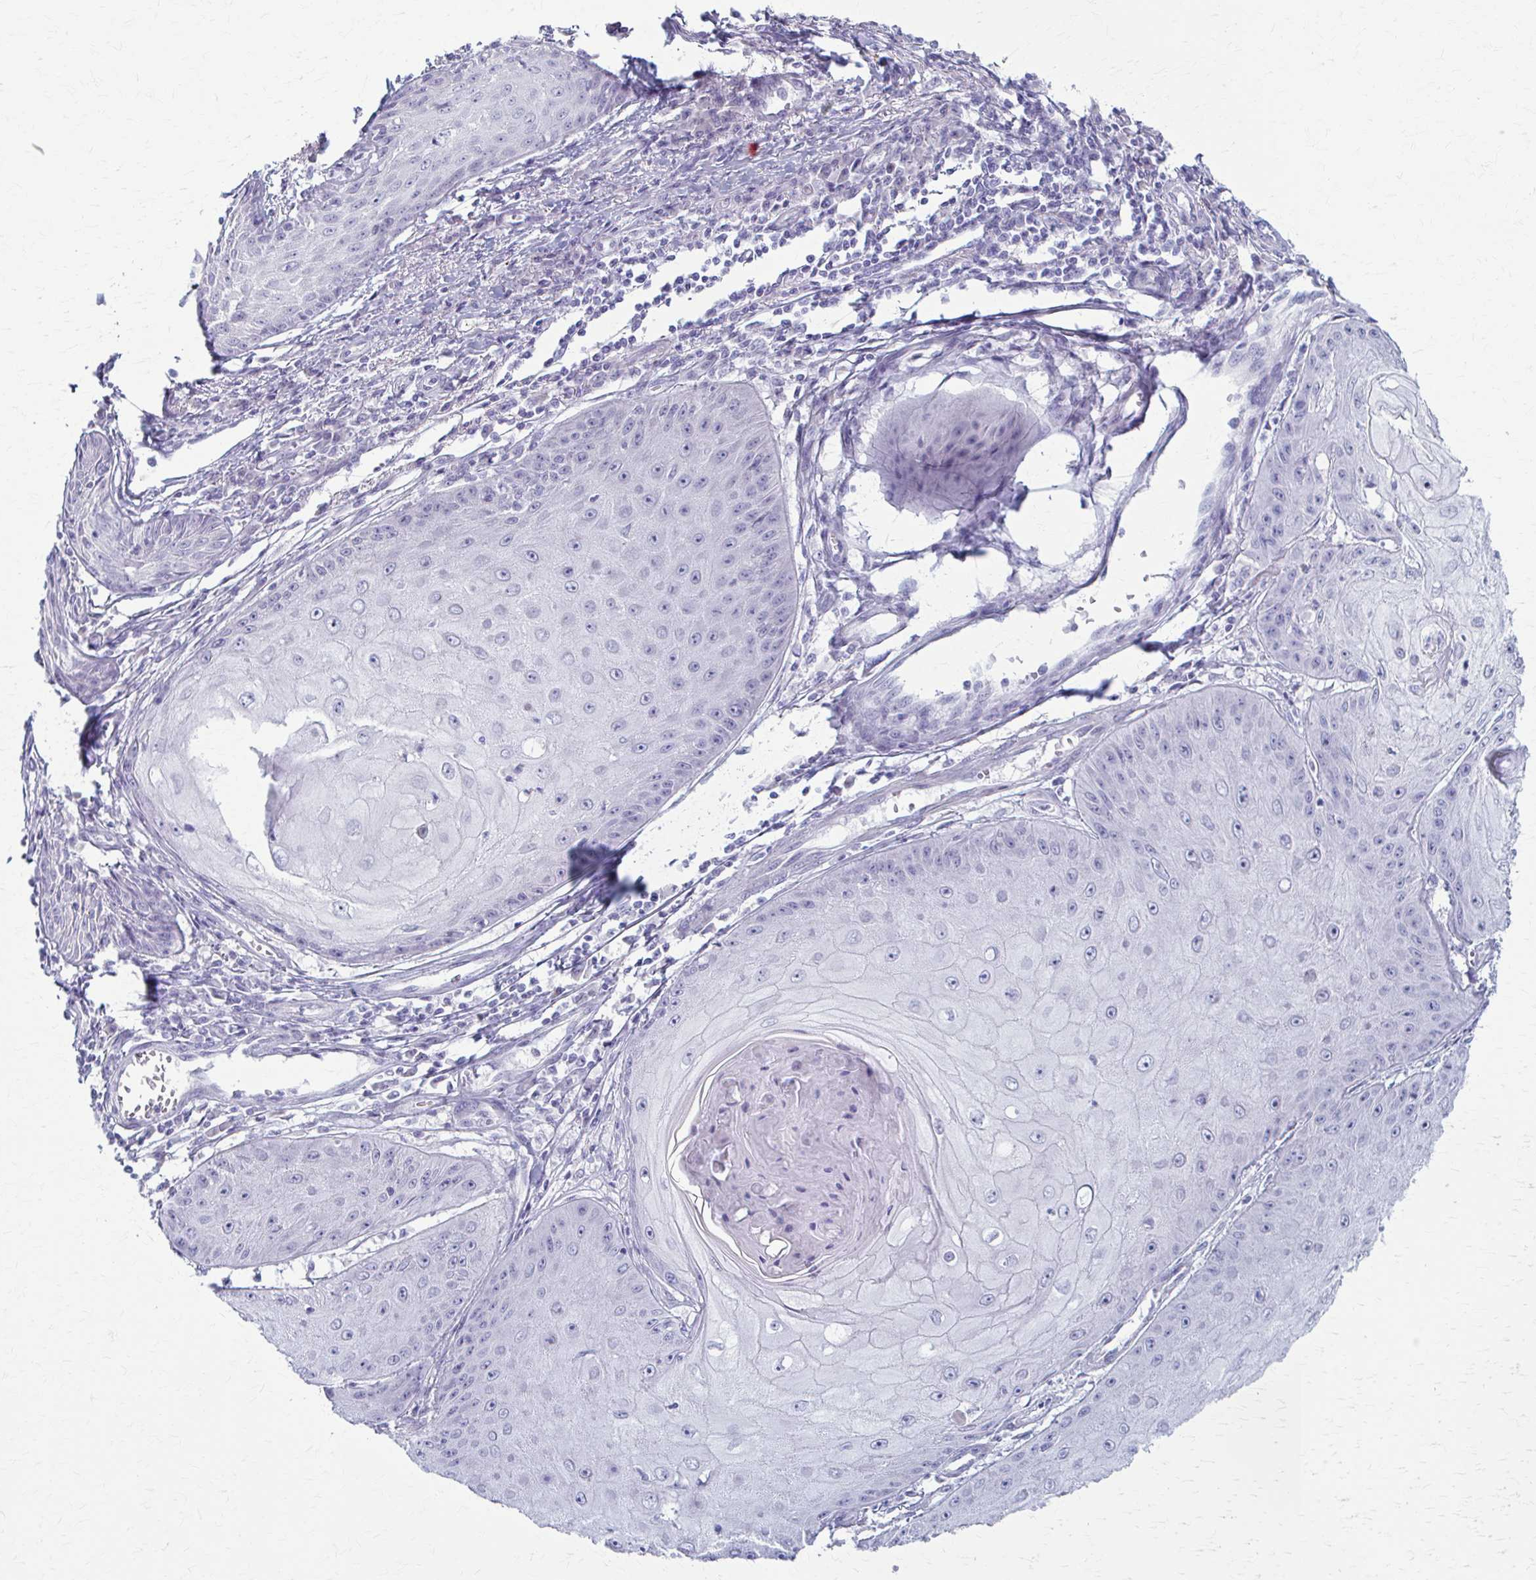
{"staining": {"intensity": "negative", "quantity": "none", "location": "none"}, "tissue": "skin cancer", "cell_type": "Tumor cells", "image_type": "cancer", "snomed": [{"axis": "morphology", "description": "Squamous cell carcinoma, NOS"}, {"axis": "topography", "description": "Skin"}], "caption": "Micrograph shows no protein expression in tumor cells of squamous cell carcinoma (skin) tissue. (DAB (3,3'-diaminobenzidine) immunohistochemistry (IHC) with hematoxylin counter stain).", "gene": "PRKRA", "patient": {"sex": "male", "age": 70}}